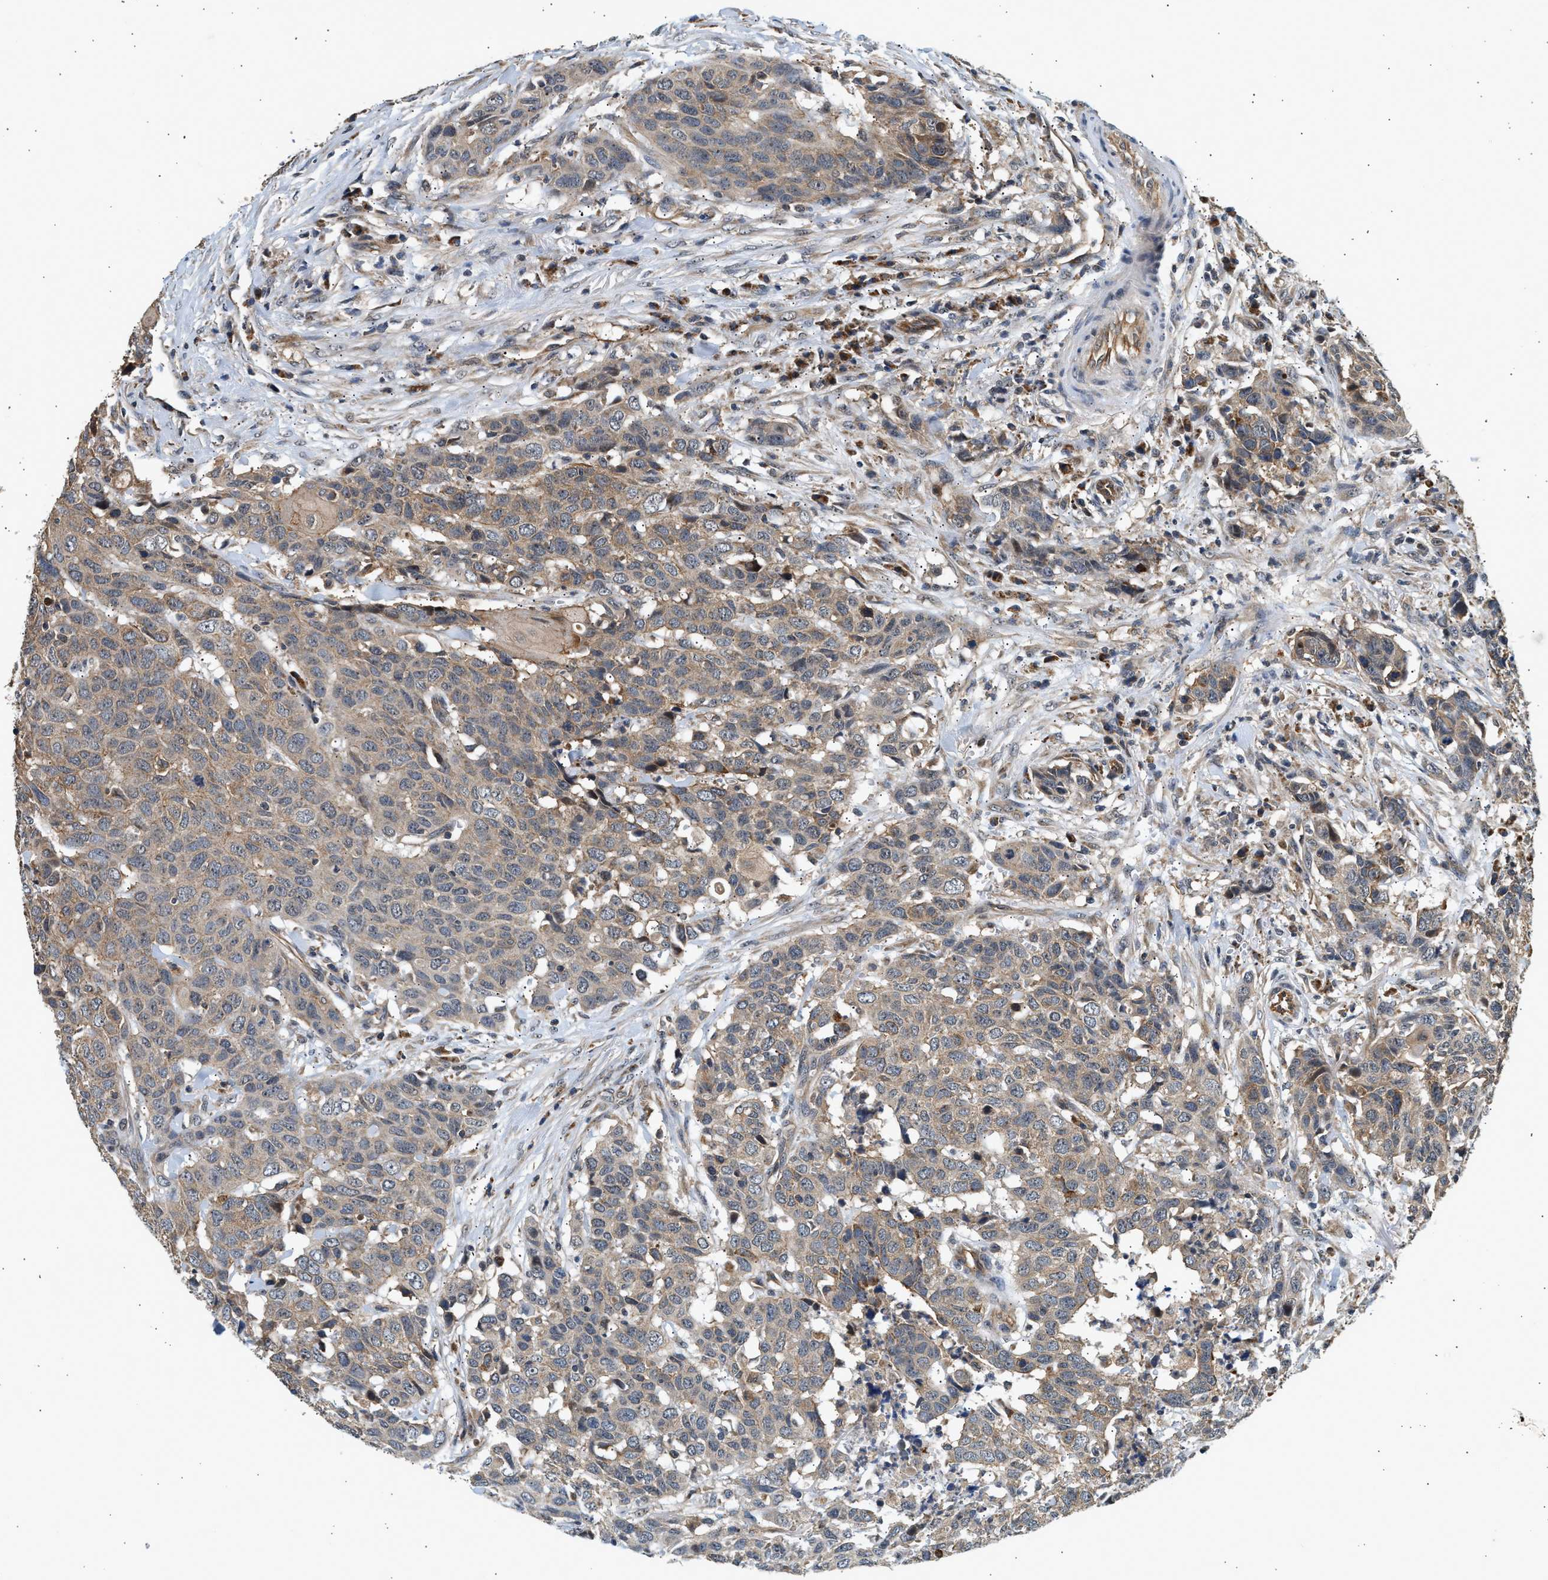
{"staining": {"intensity": "weak", "quantity": ">75%", "location": "cytoplasmic/membranous"}, "tissue": "head and neck cancer", "cell_type": "Tumor cells", "image_type": "cancer", "snomed": [{"axis": "morphology", "description": "Squamous cell carcinoma, NOS"}, {"axis": "topography", "description": "Head-Neck"}], "caption": "Immunohistochemistry histopathology image of head and neck squamous cell carcinoma stained for a protein (brown), which exhibits low levels of weak cytoplasmic/membranous staining in approximately >75% of tumor cells.", "gene": "DUSP14", "patient": {"sex": "male", "age": 66}}